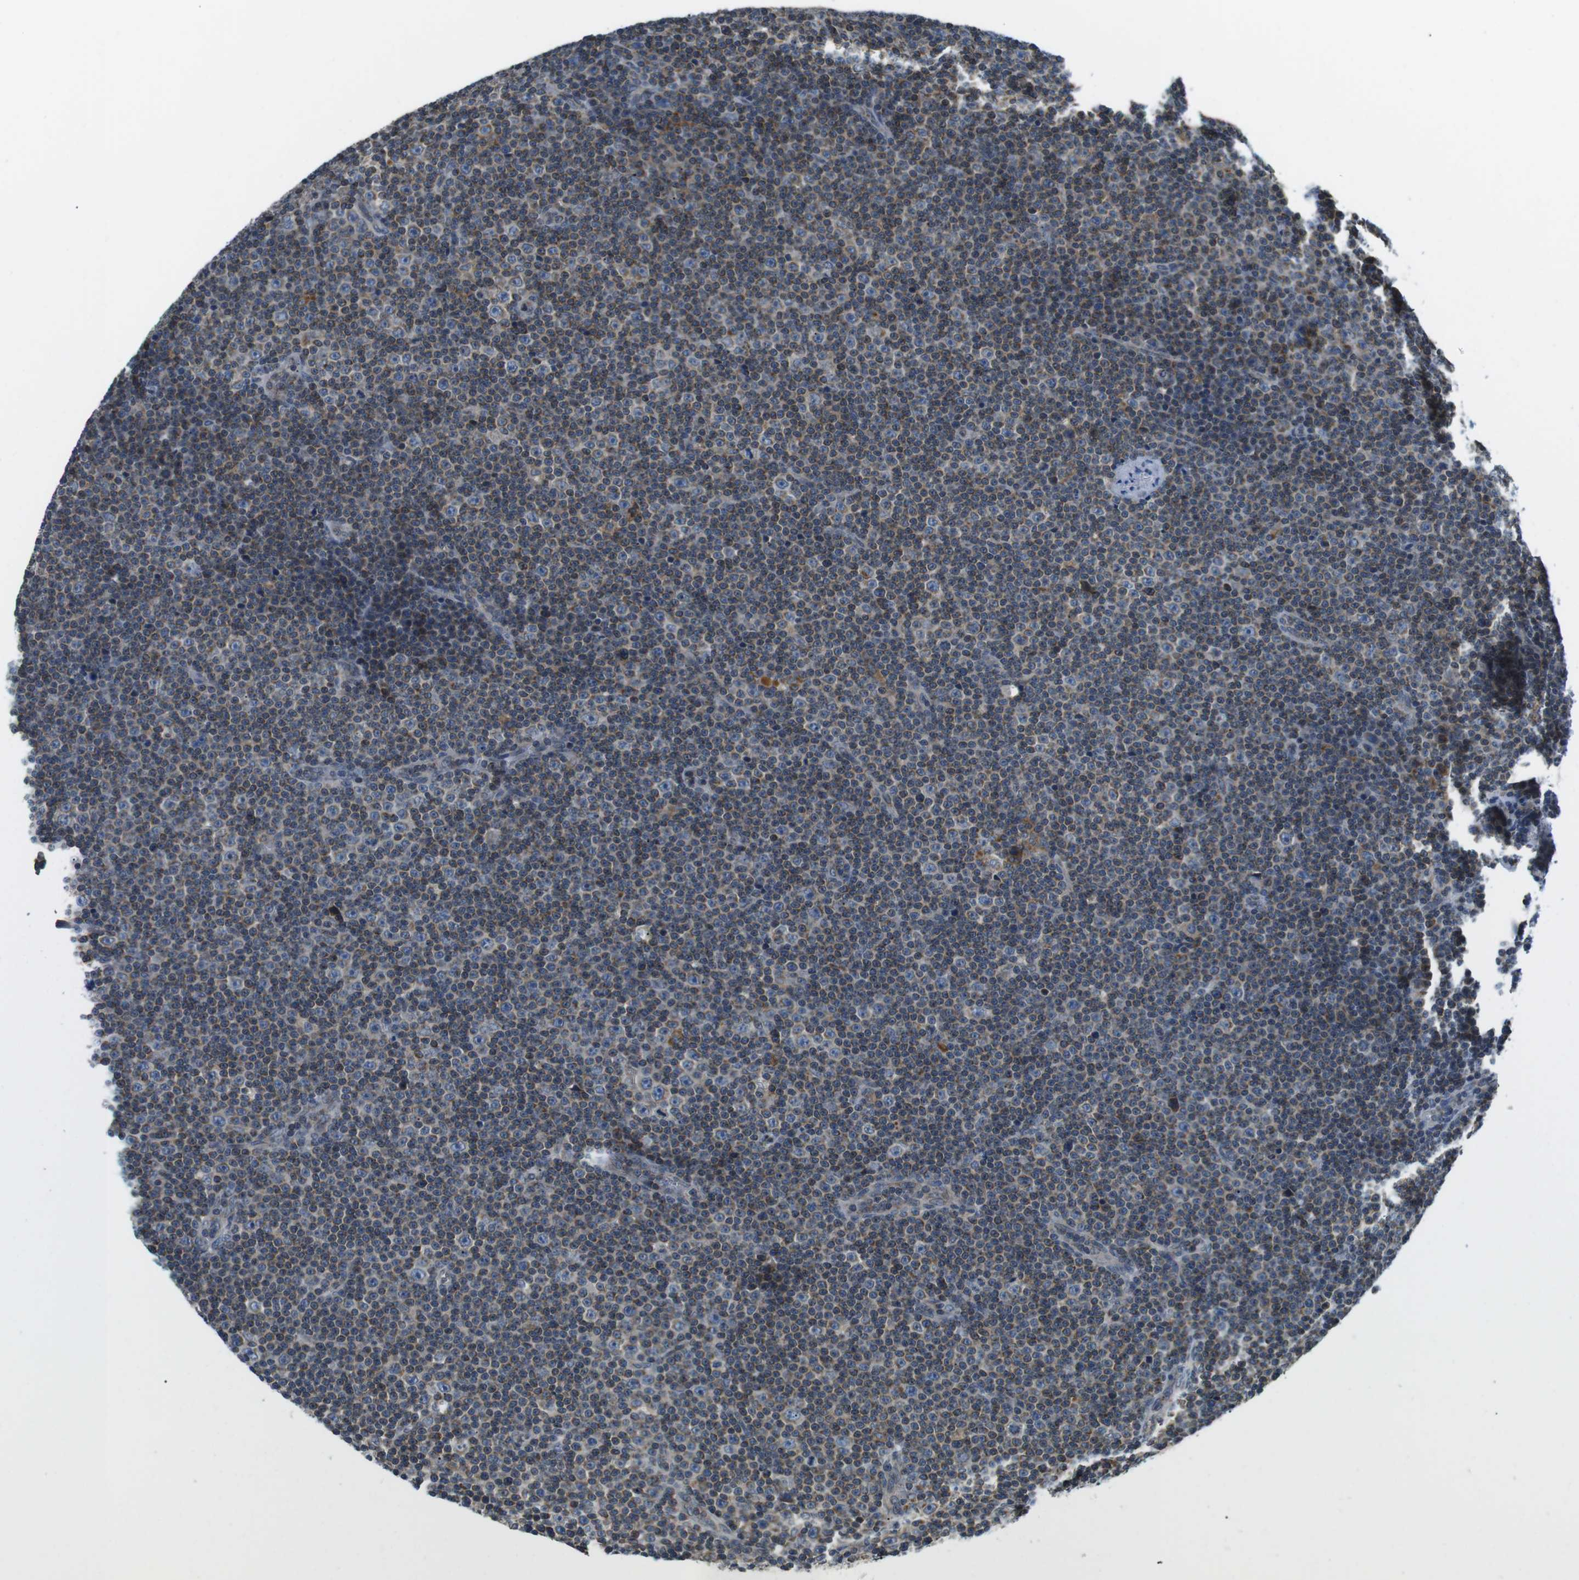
{"staining": {"intensity": "weak", "quantity": "25%-75%", "location": "cytoplasmic/membranous"}, "tissue": "lymphoma", "cell_type": "Tumor cells", "image_type": "cancer", "snomed": [{"axis": "morphology", "description": "Malignant lymphoma, non-Hodgkin's type, Low grade"}, {"axis": "topography", "description": "Lymph node"}], "caption": "Protein analysis of malignant lymphoma, non-Hodgkin's type (low-grade) tissue displays weak cytoplasmic/membranous staining in approximately 25%-75% of tumor cells.", "gene": "TMX4", "patient": {"sex": "female", "age": 67}}